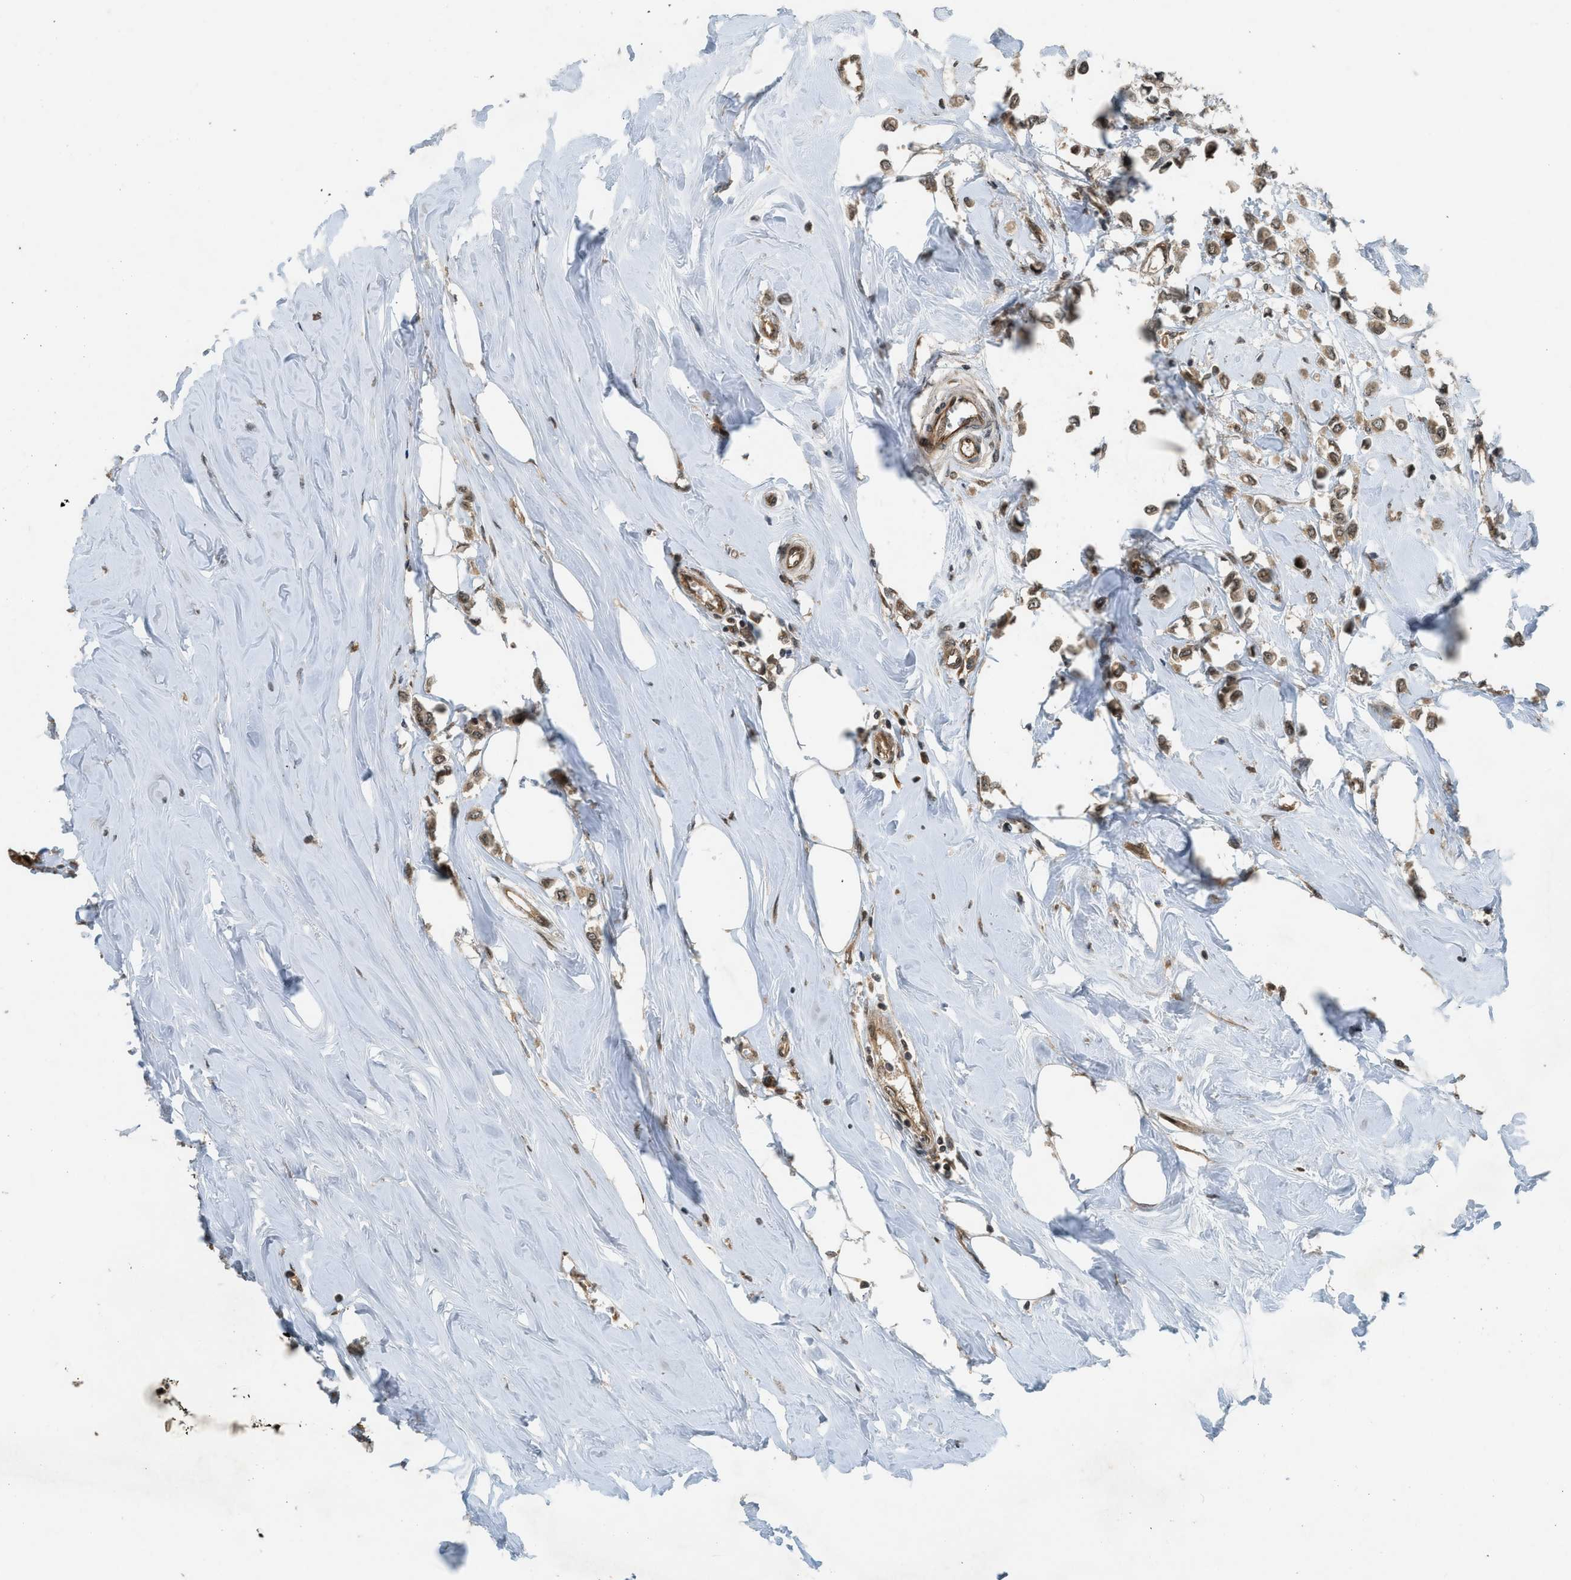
{"staining": {"intensity": "moderate", "quantity": ">75%", "location": "cytoplasmic/membranous"}, "tissue": "breast cancer", "cell_type": "Tumor cells", "image_type": "cancer", "snomed": [{"axis": "morphology", "description": "Lobular carcinoma"}, {"axis": "topography", "description": "Breast"}], "caption": "Protein positivity by immunohistochemistry (IHC) demonstrates moderate cytoplasmic/membranous positivity in about >75% of tumor cells in breast cancer (lobular carcinoma).", "gene": "TXNL1", "patient": {"sex": "female", "age": 51}}